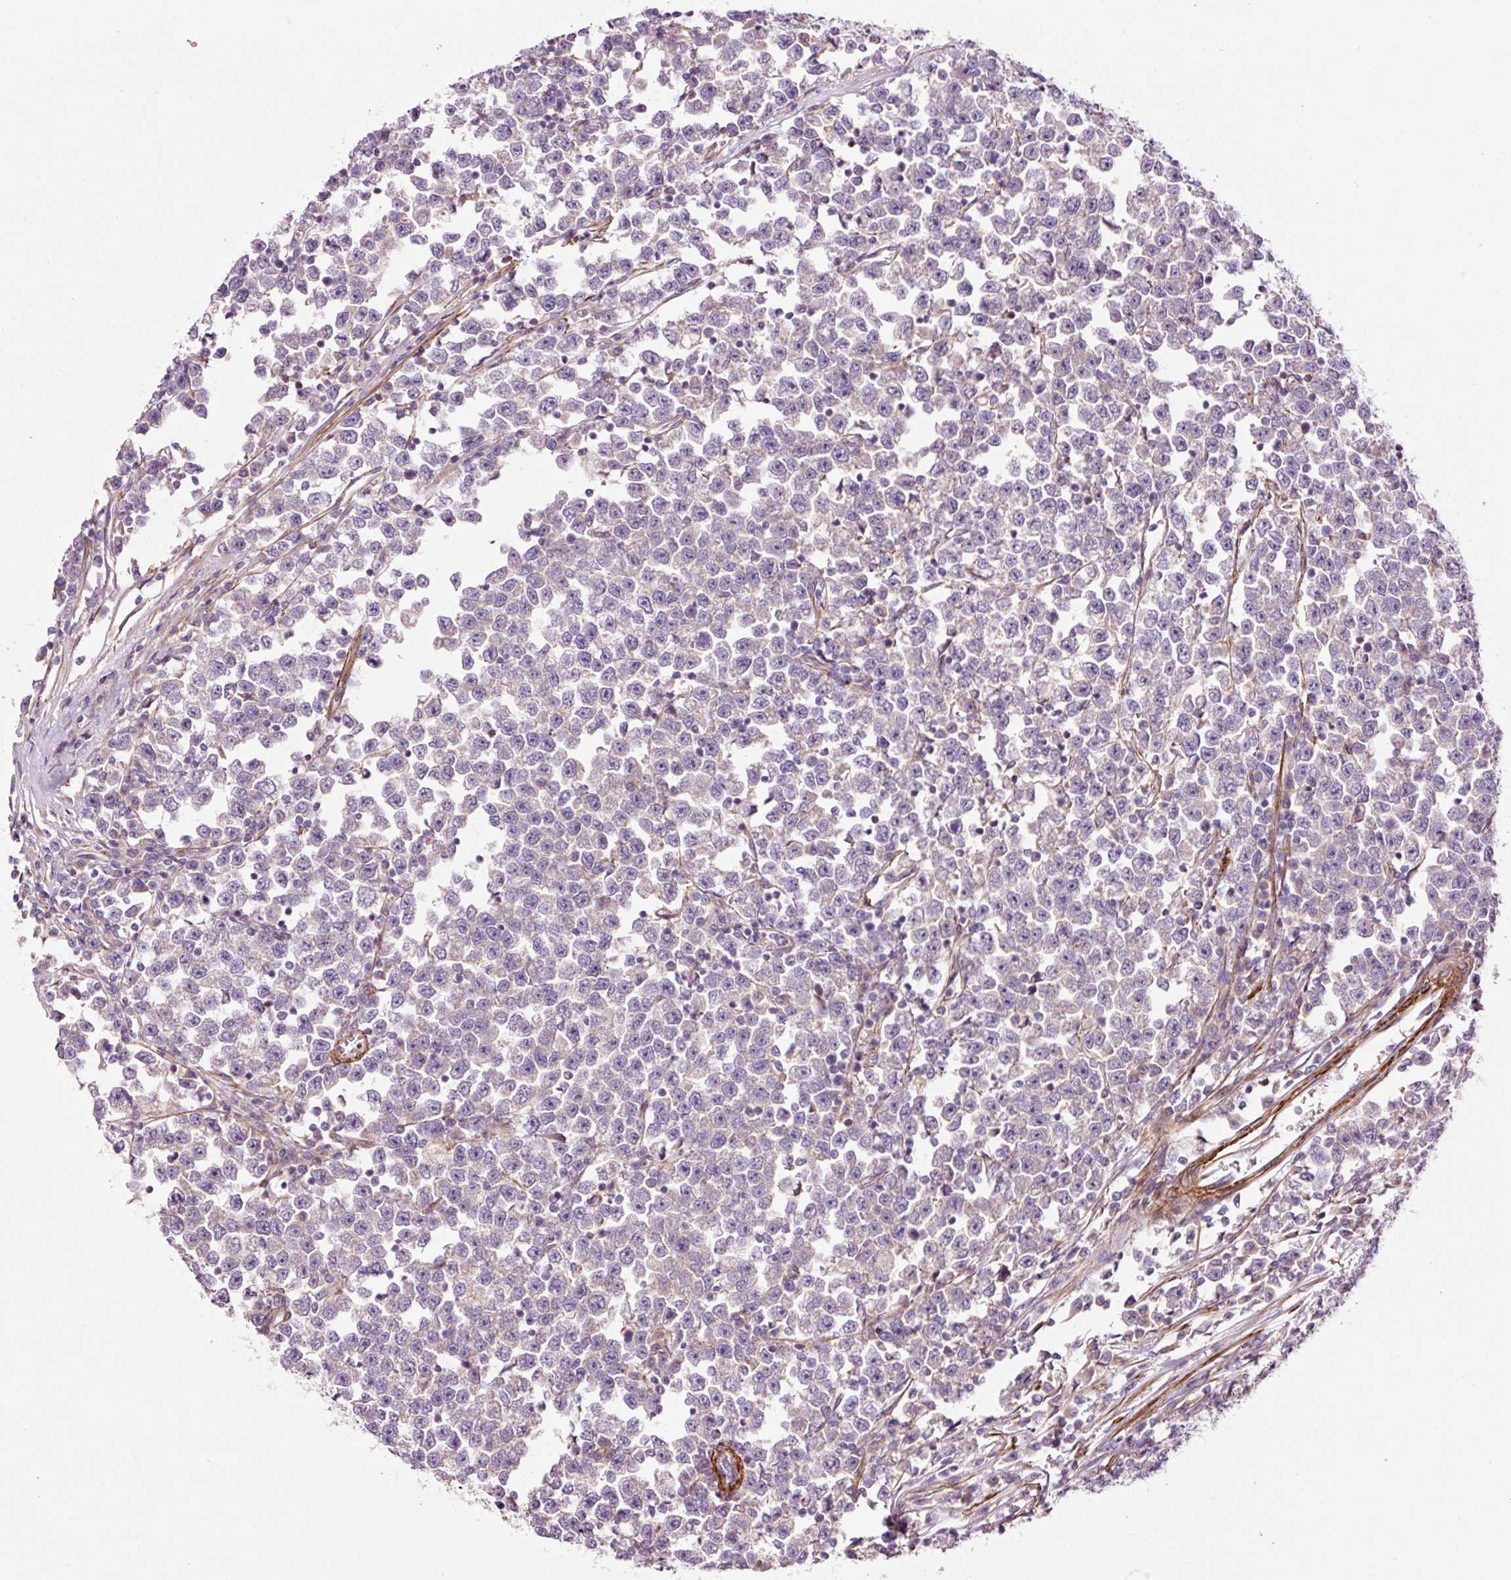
{"staining": {"intensity": "negative", "quantity": "none", "location": "none"}, "tissue": "testis cancer", "cell_type": "Tumor cells", "image_type": "cancer", "snomed": [{"axis": "morphology", "description": "Seminoma, NOS"}, {"axis": "topography", "description": "Testis"}], "caption": "DAB immunohistochemical staining of seminoma (testis) demonstrates no significant positivity in tumor cells.", "gene": "ANKRD20A1", "patient": {"sex": "male", "age": 43}}